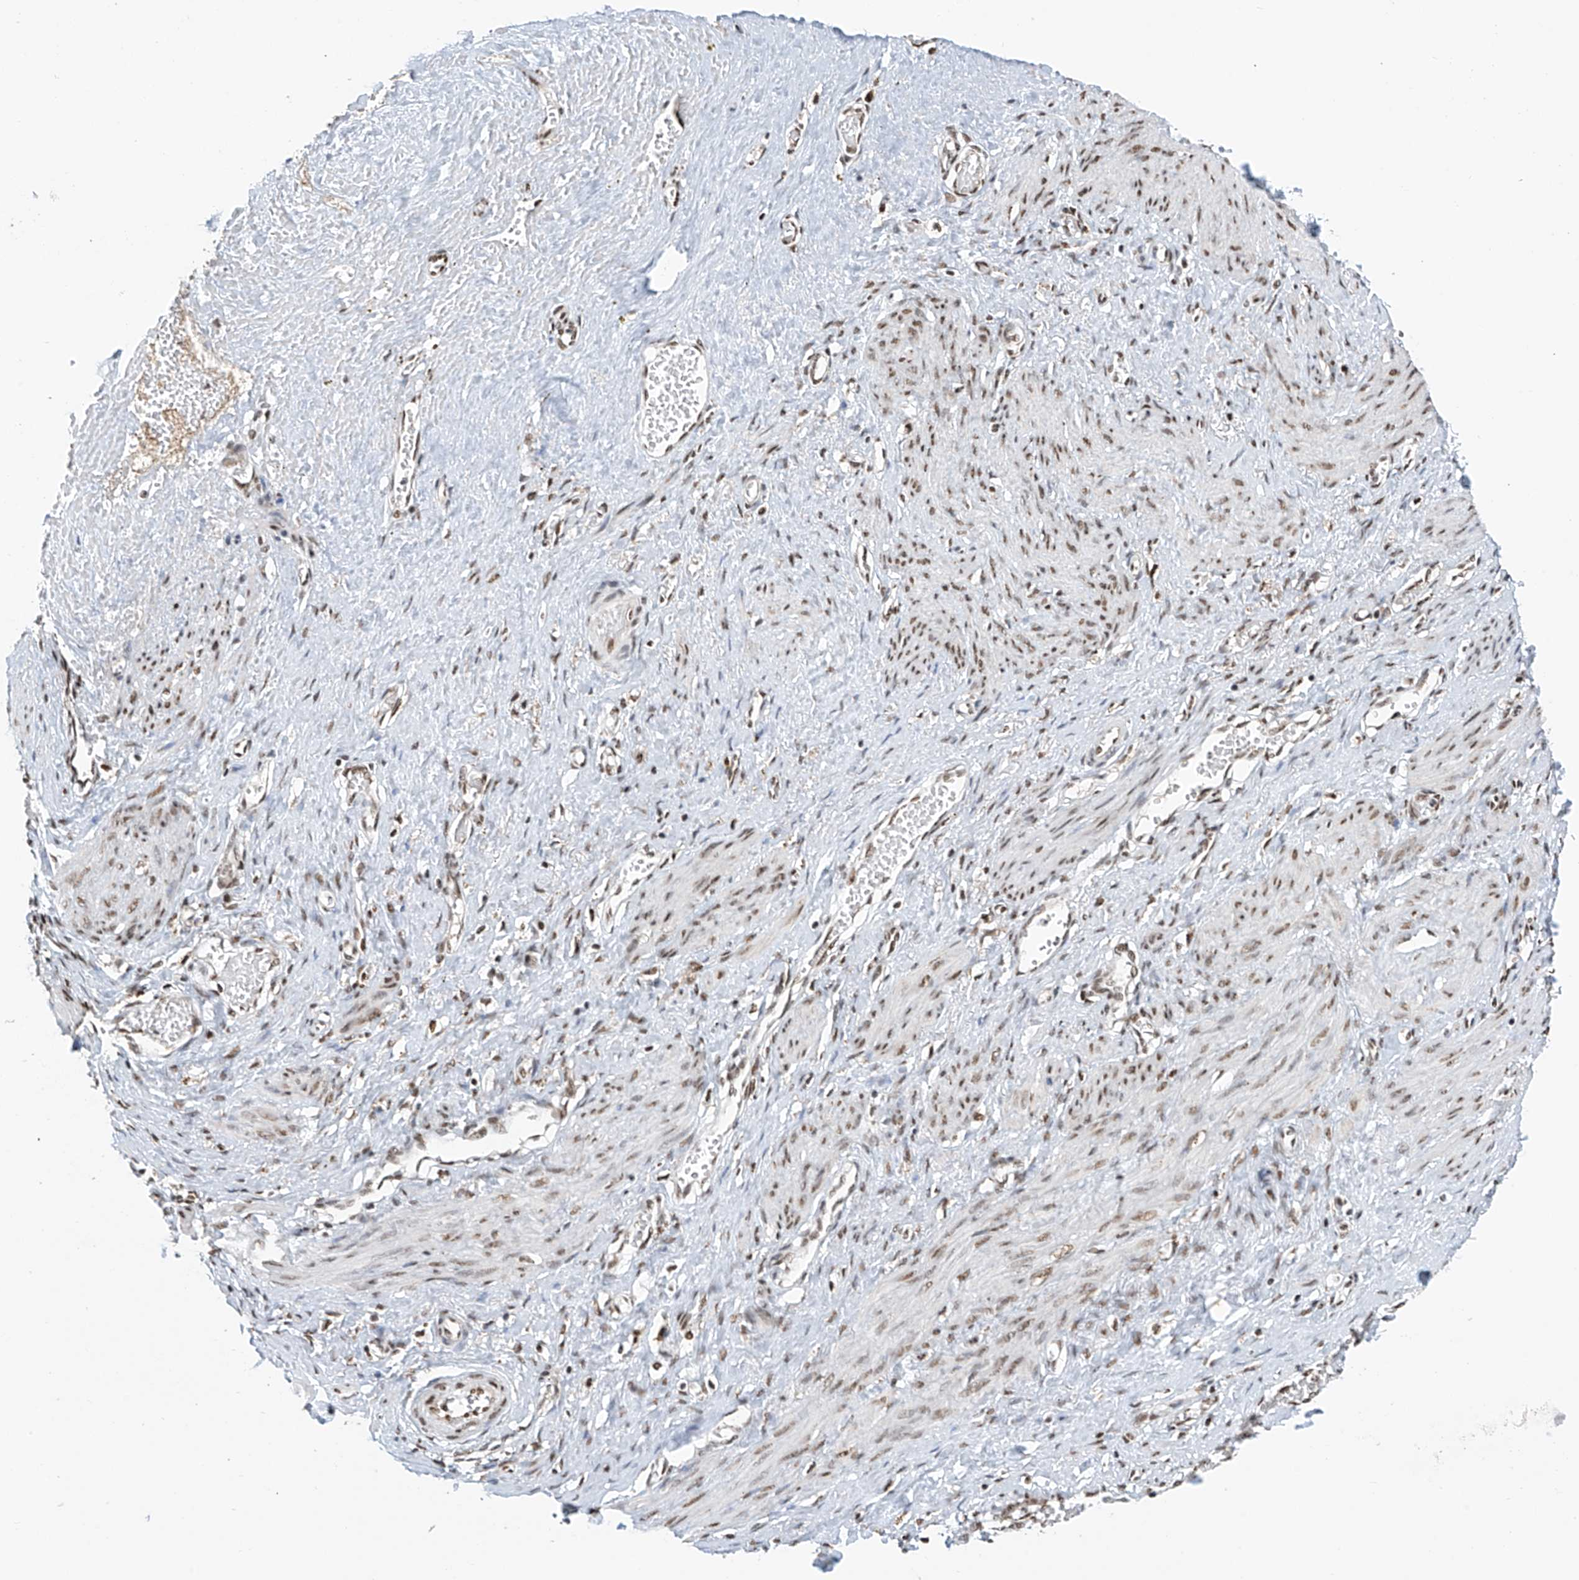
{"staining": {"intensity": "moderate", "quantity": ">75%", "location": "nuclear"}, "tissue": "smooth muscle", "cell_type": "Smooth muscle cells", "image_type": "normal", "snomed": [{"axis": "morphology", "description": "Normal tissue, NOS"}, {"axis": "topography", "description": "Endometrium"}], "caption": "Immunohistochemistry (IHC) micrograph of normal smooth muscle: smooth muscle stained using immunohistochemistry (IHC) shows medium levels of moderate protein expression localized specifically in the nuclear of smooth muscle cells, appearing as a nuclear brown color.", "gene": "APLF", "patient": {"sex": "female", "age": 33}}